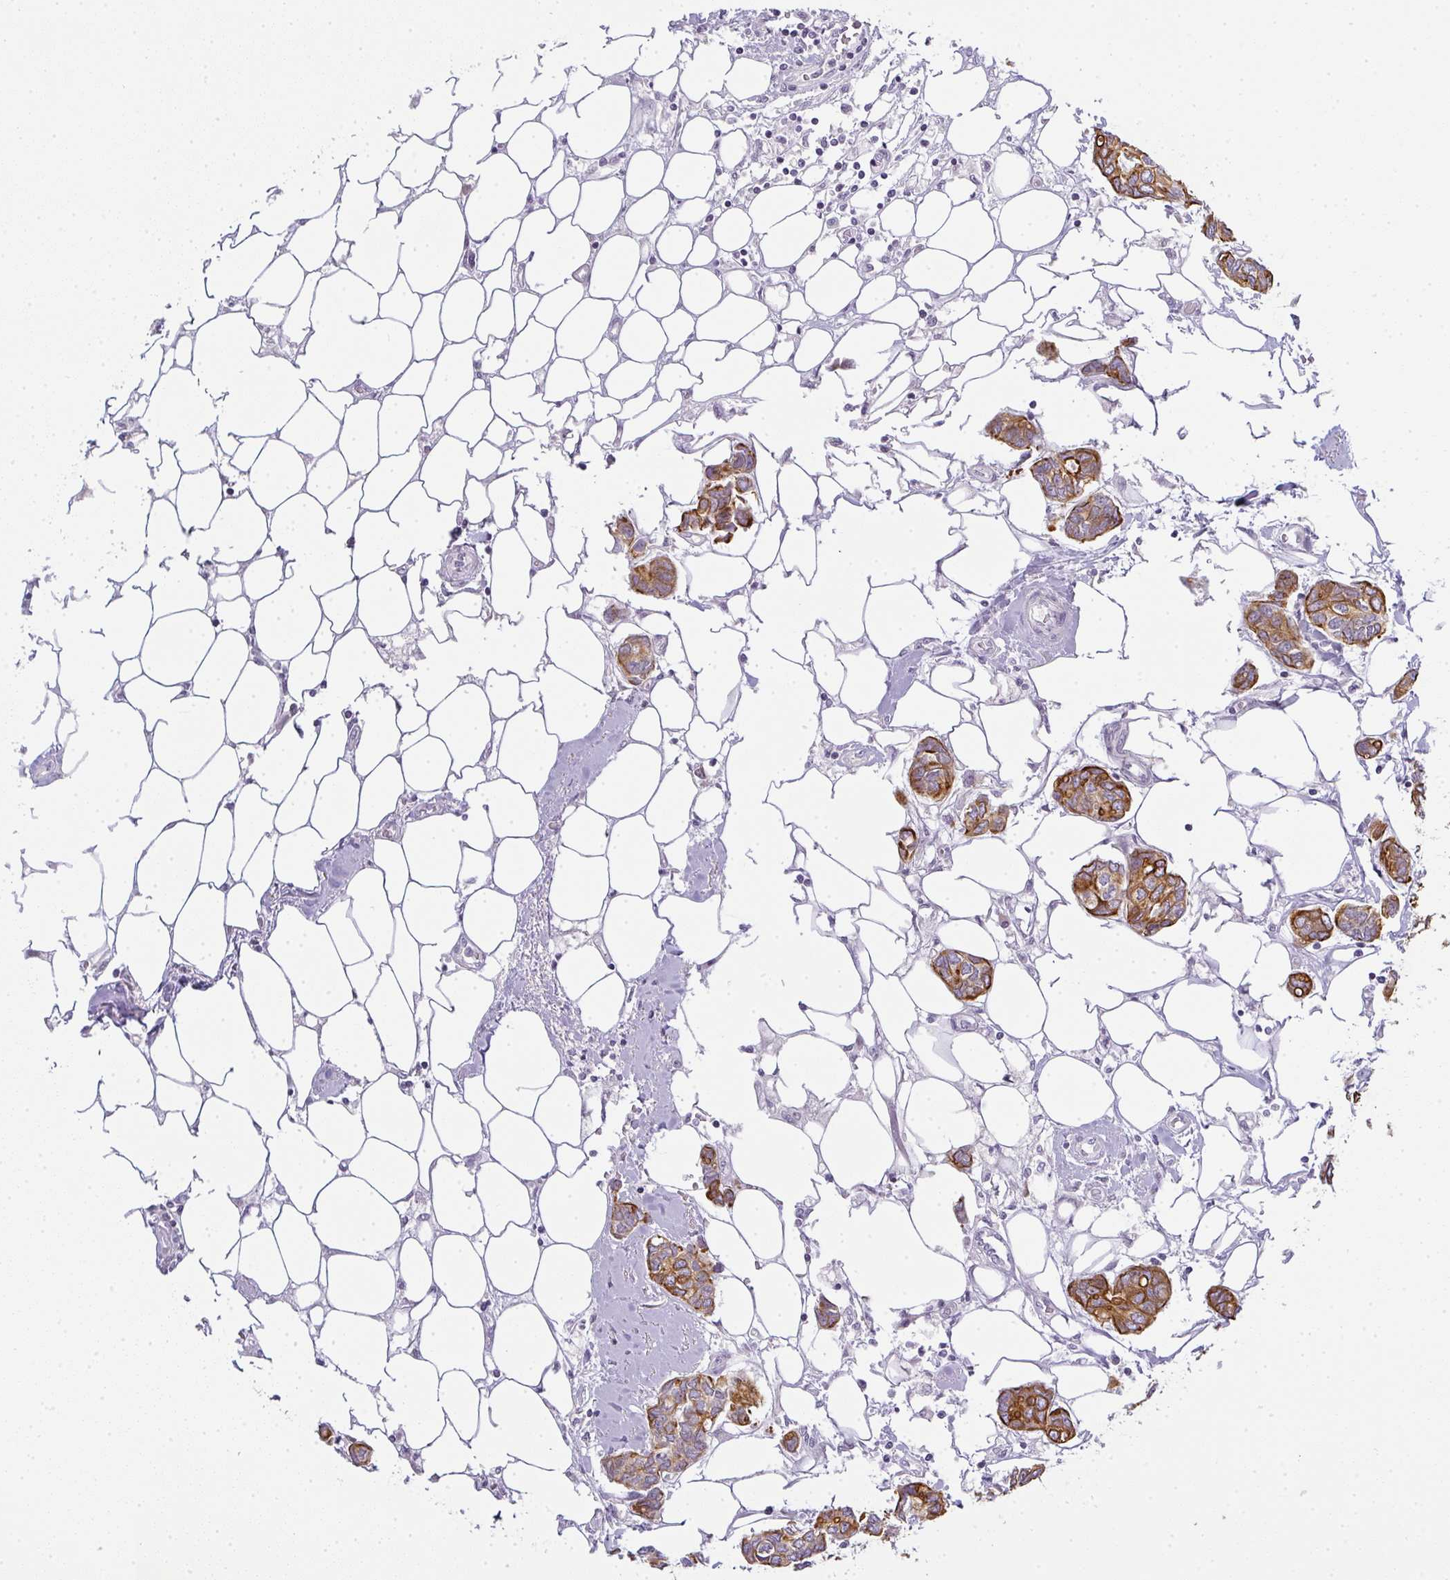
{"staining": {"intensity": "strong", "quantity": "25%-75%", "location": "cytoplasmic/membranous"}, "tissue": "breast cancer", "cell_type": "Tumor cells", "image_type": "cancer", "snomed": [{"axis": "morphology", "description": "Duct carcinoma"}, {"axis": "topography", "description": "Breast"}], "caption": "Tumor cells demonstrate high levels of strong cytoplasmic/membranous expression in approximately 25%-75% of cells in human breast intraductal carcinoma. (IHC, brightfield microscopy, high magnification).", "gene": "SIRPB2", "patient": {"sex": "female", "age": 73}}